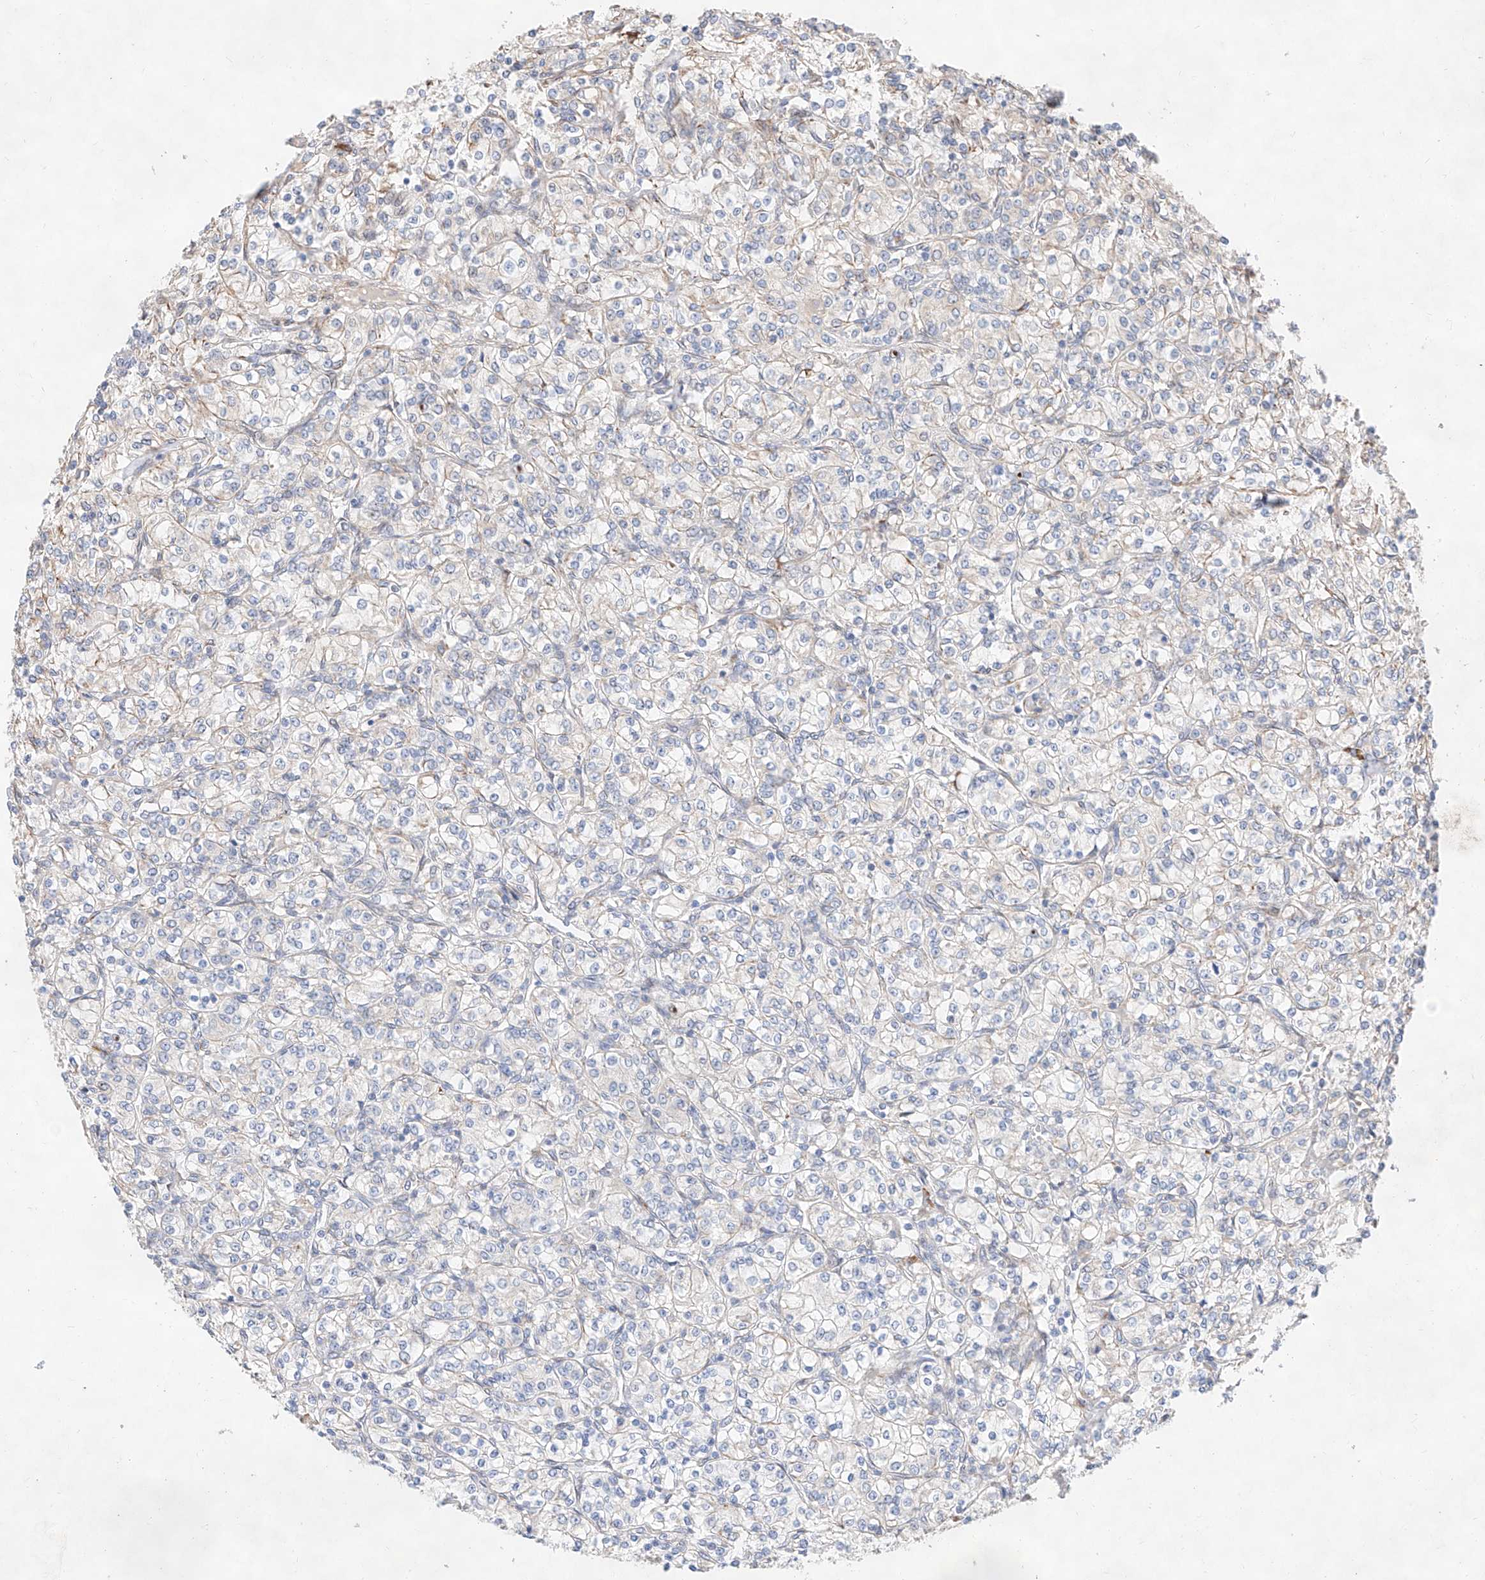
{"staining": {"intensity": "negative", "quantity": "none", "location": "none"}, "tissue": "renal cancer", "cell_type": "Tumor cells", "image_type": "cancer", "snomed": [{"axis": "morphology", "description": "Adenocarcinoma, NOS"}, {"axis": "topography", "description": "Kidney"}], "caption": "DAB (3,3'-diaminobenzidine) immunohistochemical staining of renal cancer displays no significant expression in tumor cells.", "gene": "ATP9B", "patient": {"sex": "male", "age": 77}}